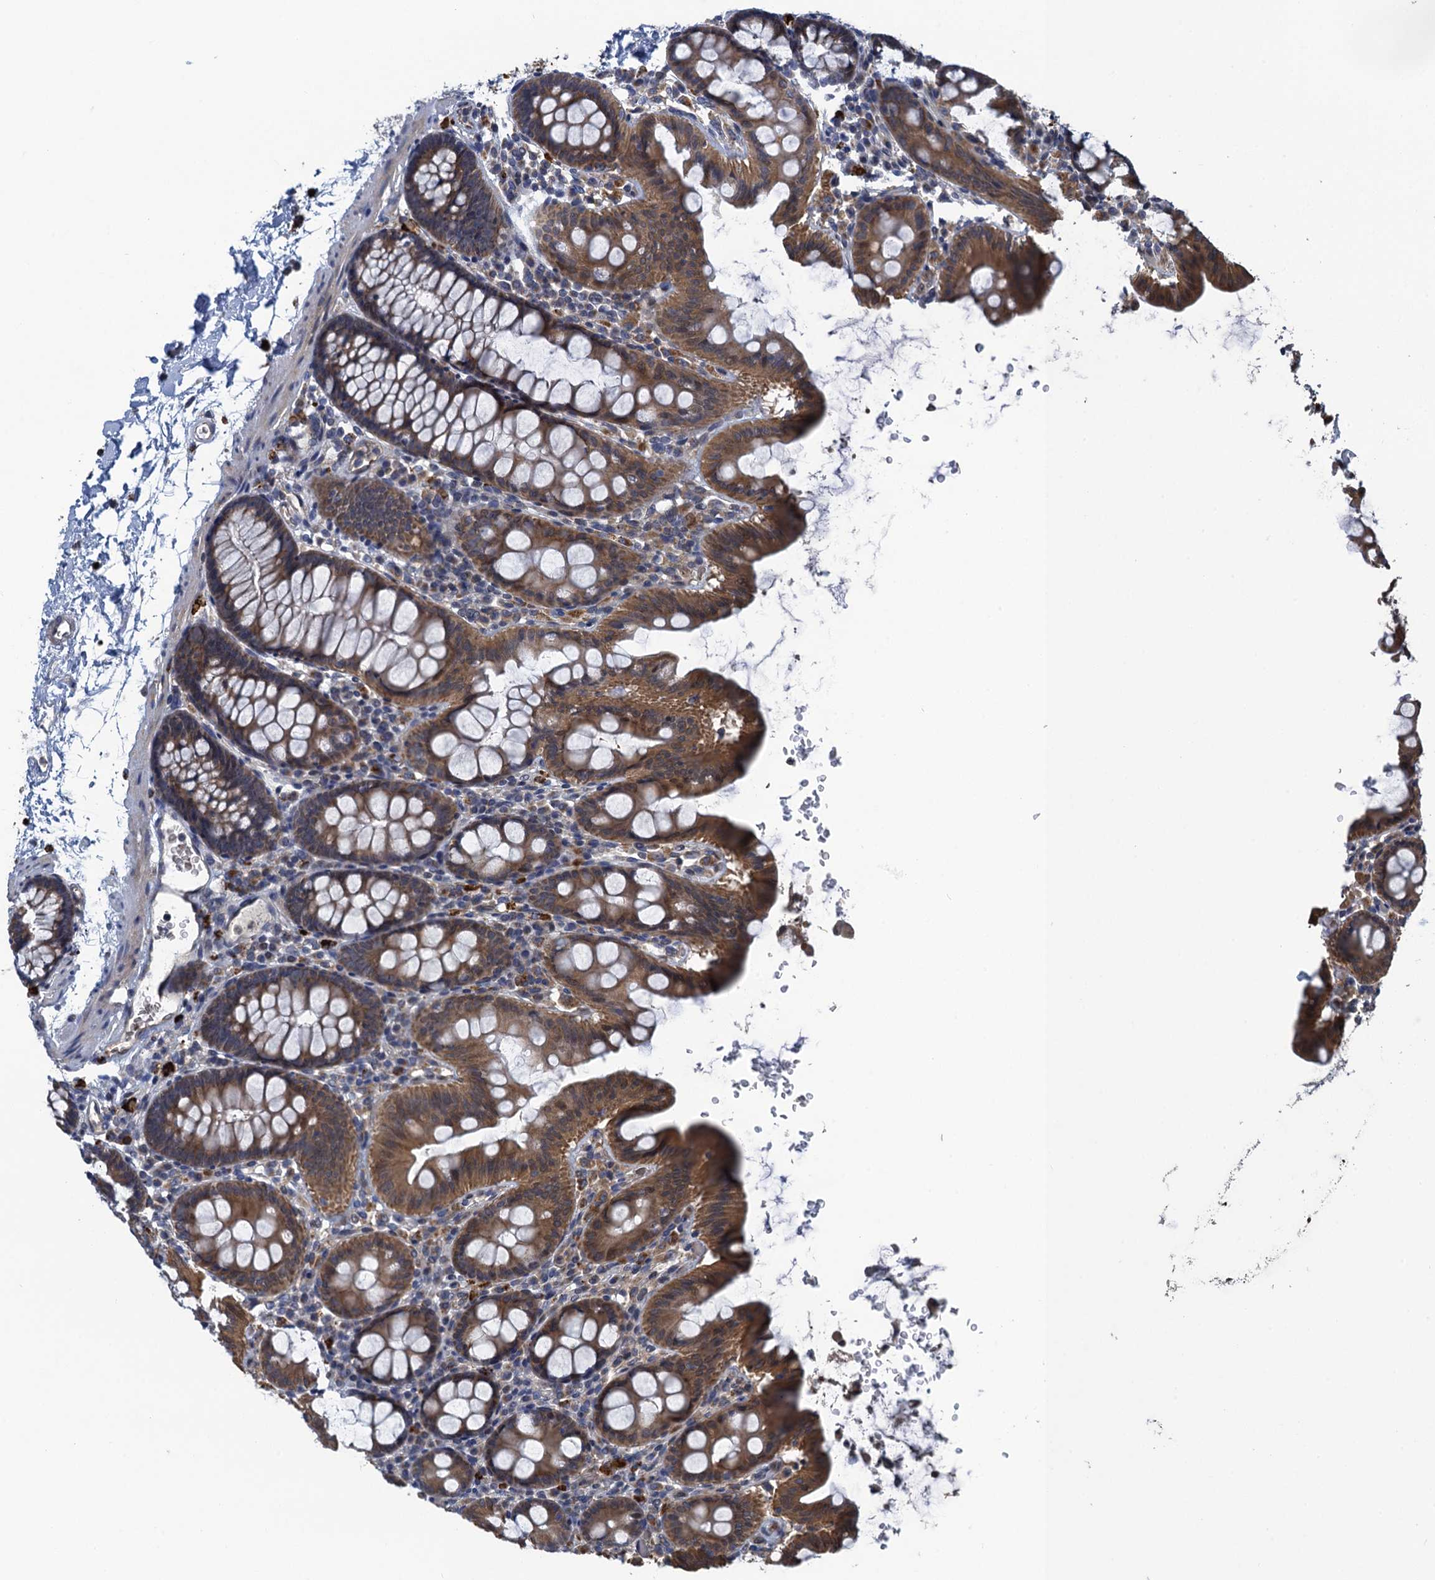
{"staining": {"intensity": "negative", "quantity": "none", "location": "none"}, "tissue": "colon", "cell_type": "Endothelial cells", "image_type": "normal", "snomed": [{"axis": "morphology", "description": "Normal tissue, NOS"}, {"axis": "topography", "description": "Colon"}], "caption": "Endothelial cells show no significant protein expression in unremarkable colon. (Brightfield microscopy of DAB immunohistochemistry (IHC) at high magnification).", "gene": "KBTBD8", "patient": {"sex": "male", "age": 75}}